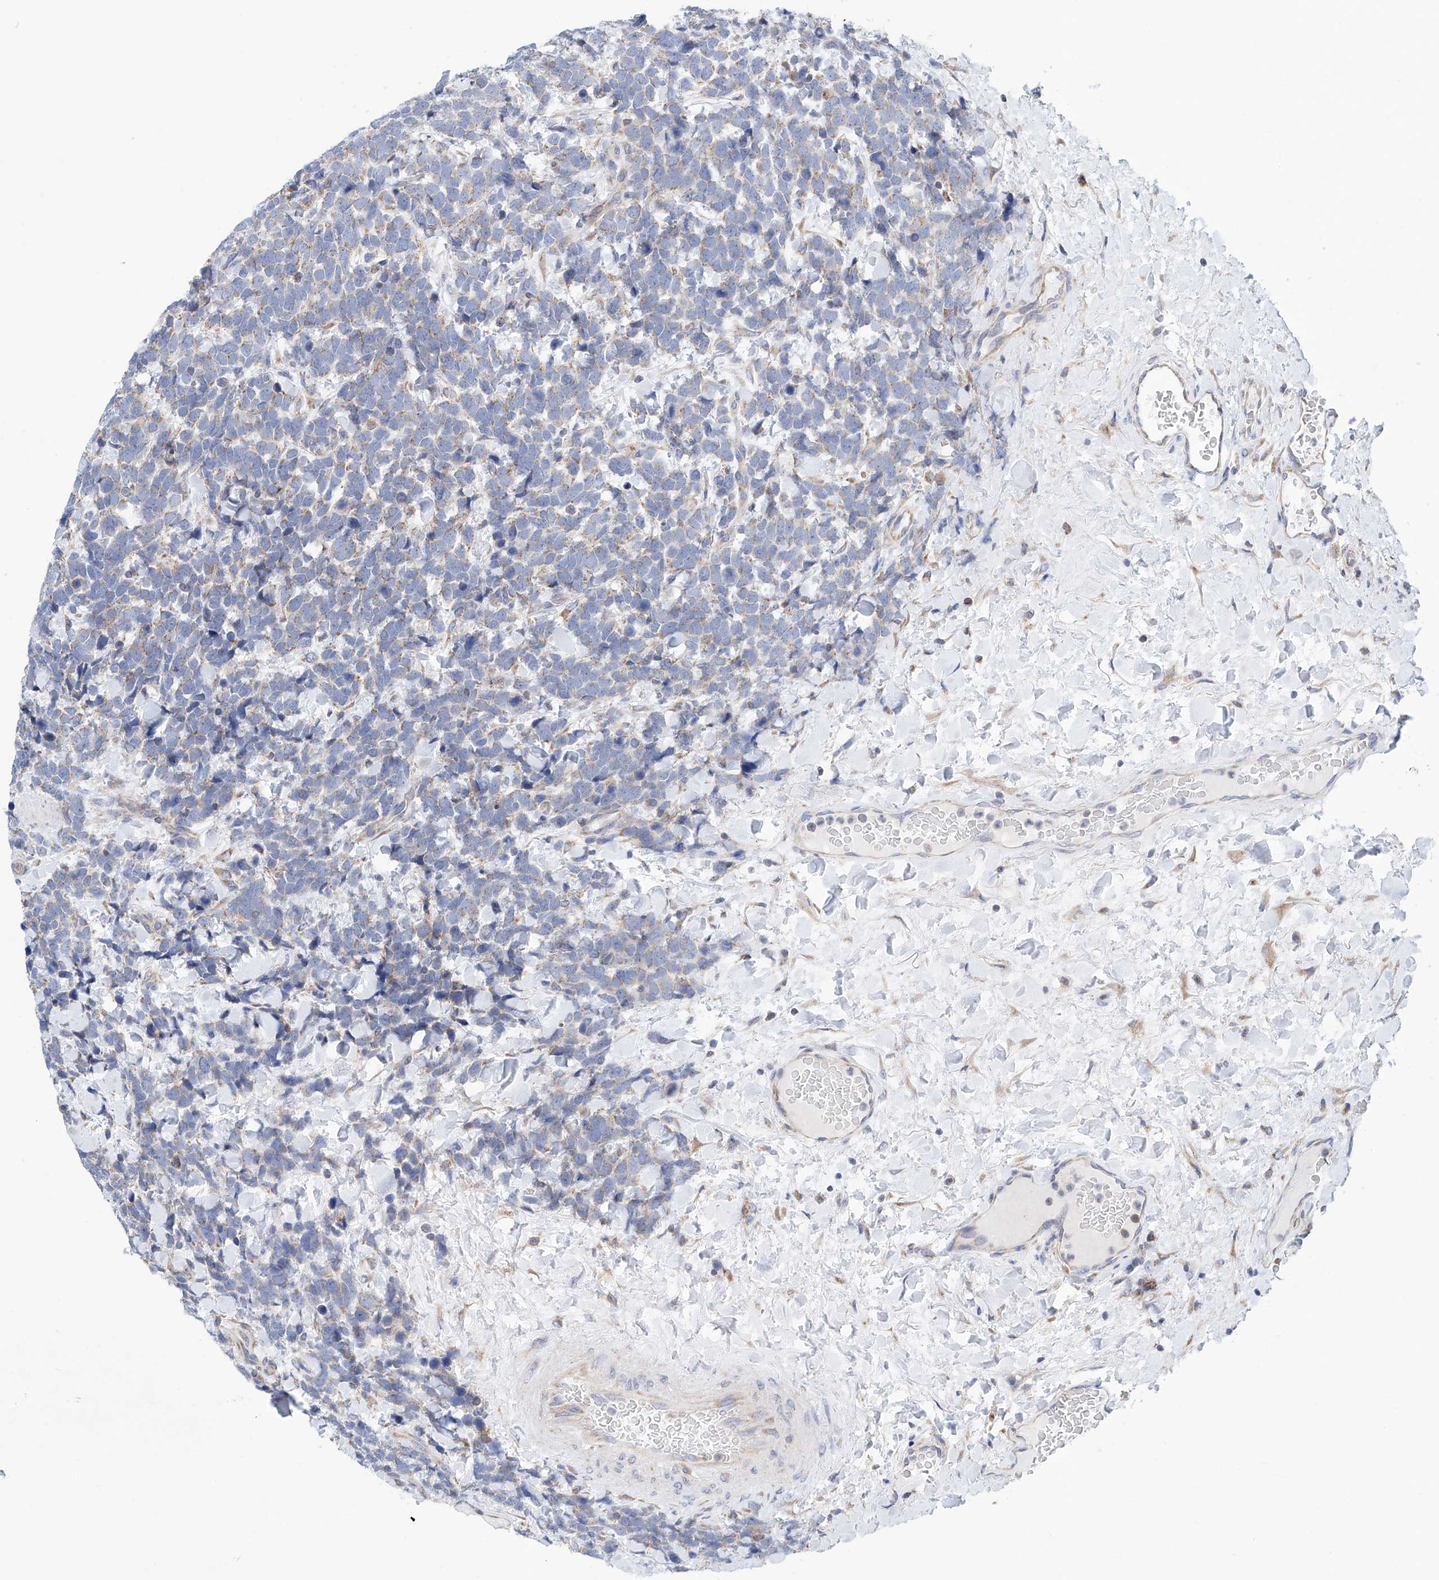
{"staining": {"intensity": "weak", "quantity": "25%-75%", "location": "cytoplasmic/membranous"}, "tissue": "urothelial cancer", "cell_type": "Tumor cells", "image_type": "cancer", "snomed": [{"axis": "morphology", "description": "Urothelial carcinoma, High grade"}, {"axis": "topography", "description": "Urinary bladder"}], "caption": "This micrograph shows urothelial carcinoma (high-grade) stained with immunohistochemistry to label a protein in brown. The cytoplasmic/membranous of tumor cells show weak positivity for the protein. Nuclei are counter-stained blue.", "gene": "MAD2L1", "patient": {"sex": "female", "age": 82}}